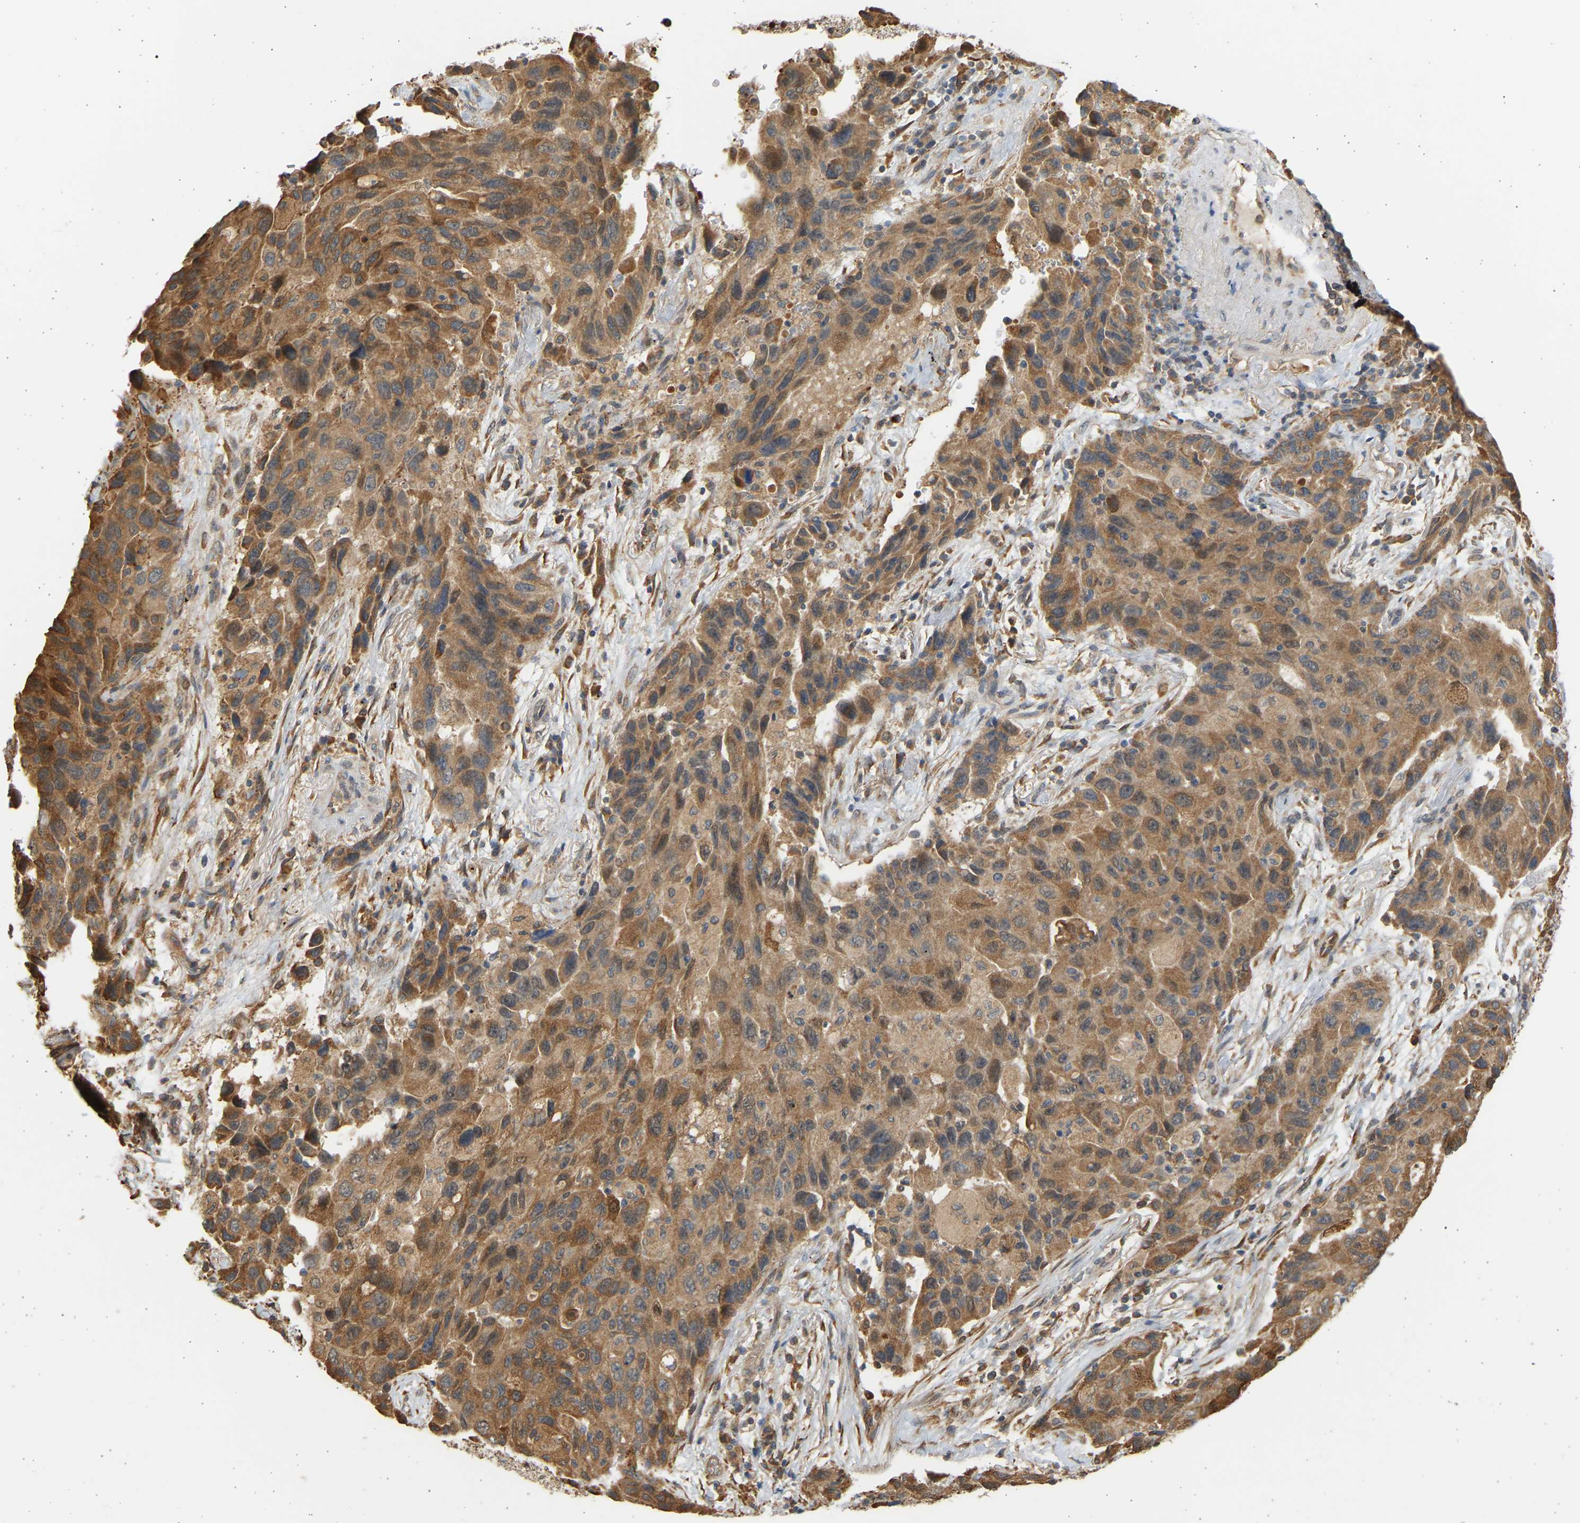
{"staining": {"intensity": "moderate", "quantity": ">75%", "location": "cytoplasmic/membranous"}, "tissue": "lung cancer", "cell_type": "Tumor cells", "image_type": "cancer", "snomed": [{"axis": "morphology", "description": "Adenocarcinoma, NOS"}, {"axis": "topography", "description": "Lung"}], "caption": "High-power microscopy captured an IHC histopathology image of lung cancer (adenocarcinoma), revealing moderate cytoplasmic/membranous staining in approximately >75% of tumor cells.", "gene": "B4GALT6", "patient": {"sex": "female", "age": 65}}